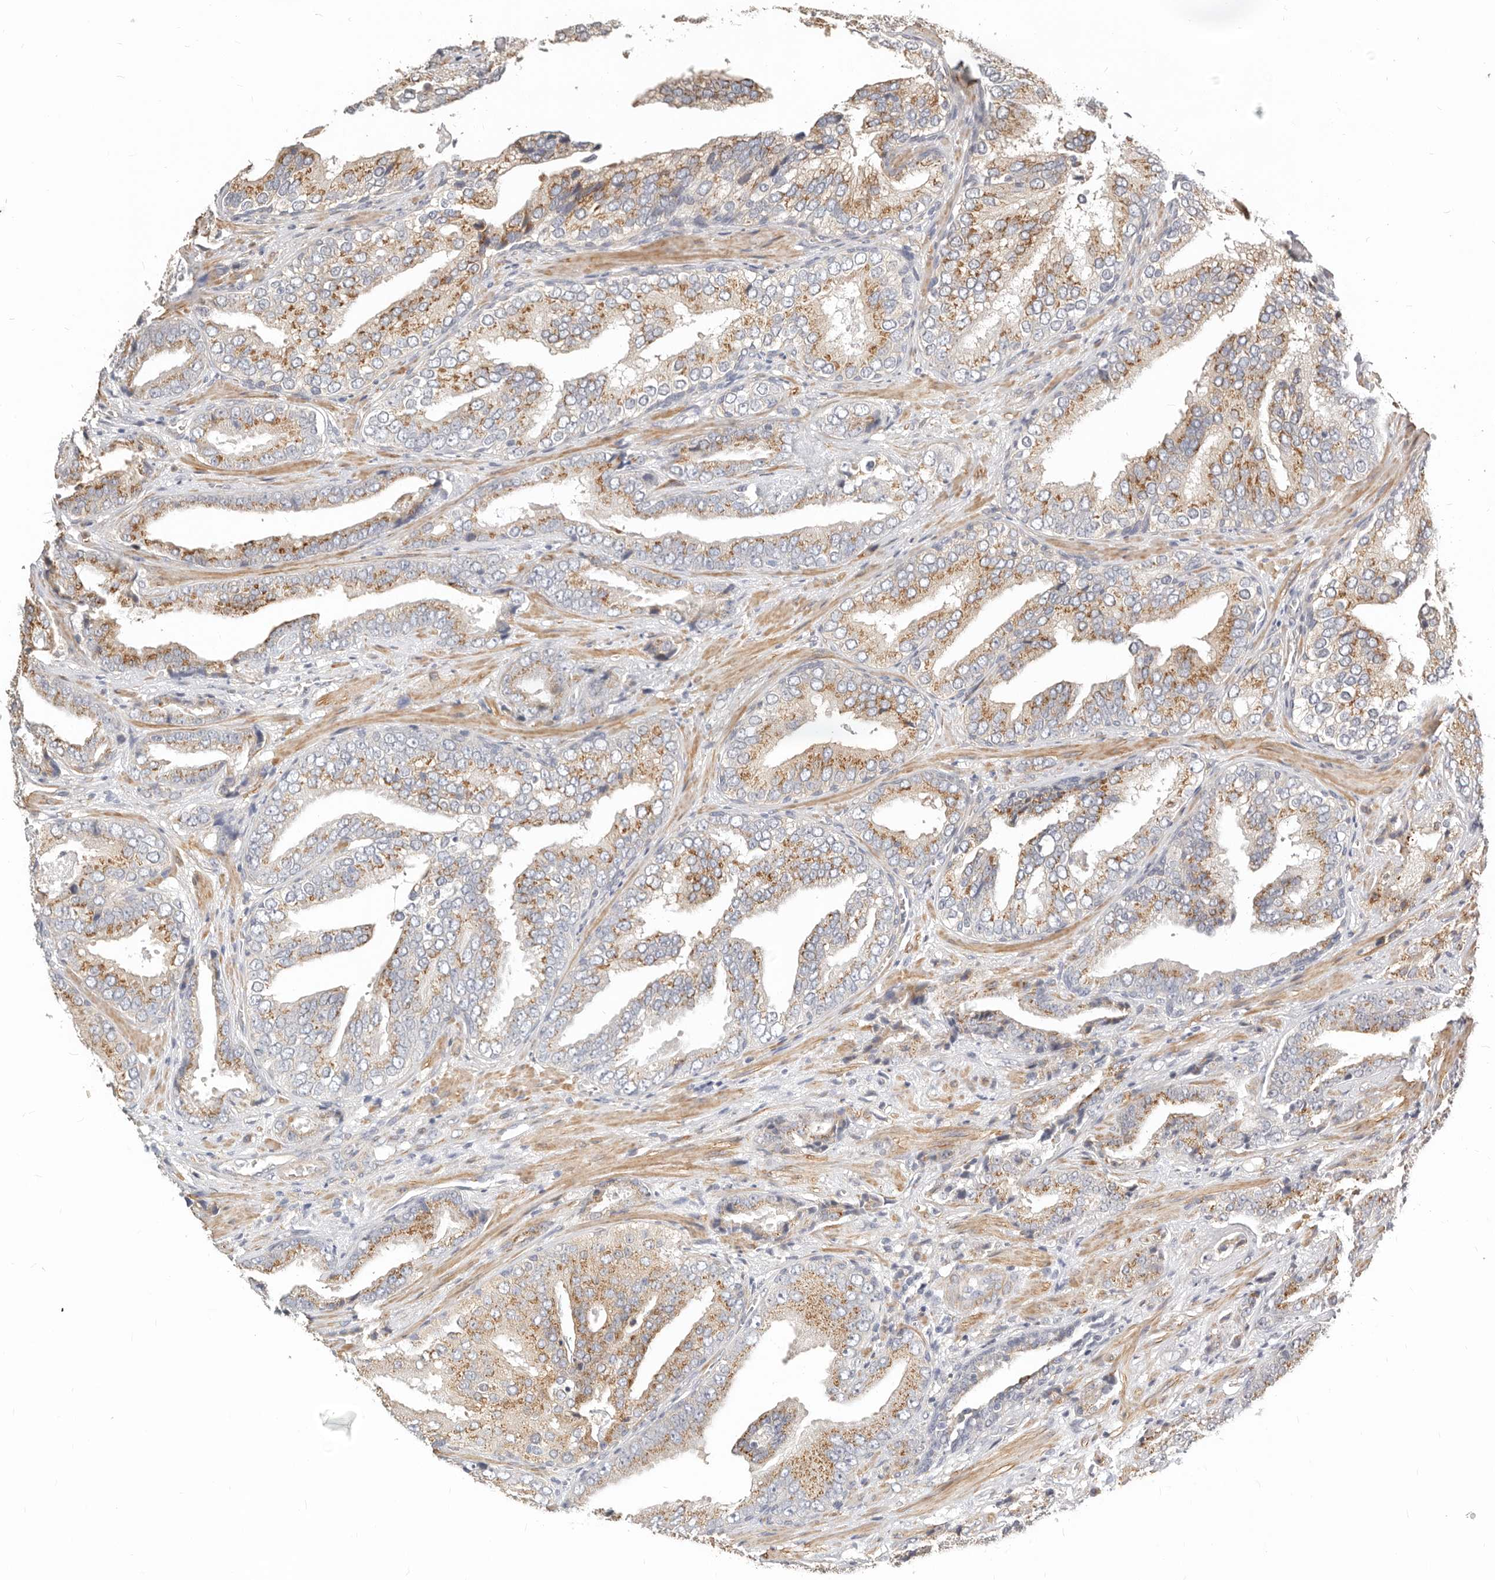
{"staining": {"intensity": "moderate", "quantity": "25%-75%", "location": "cytoplasmic/membranous"}, "tissue": "prostate cancer", "cell_type": "Tumor cells", "image_type": "cancer", "snomed": [{"axis": "morphology", "description": "Adenocarcinoma, Low grade"}, {"axis": "topography", "description": "Prostate"}], "caption": "Protein analysis of prostate adenocarcinoma (low-grade) tissue reveals moderate cytoplasmic/membranous staining in about 25%-75% of tumor cells.", "gene": "RABAC1", "patient": {"sex": "male", "age": 67}}